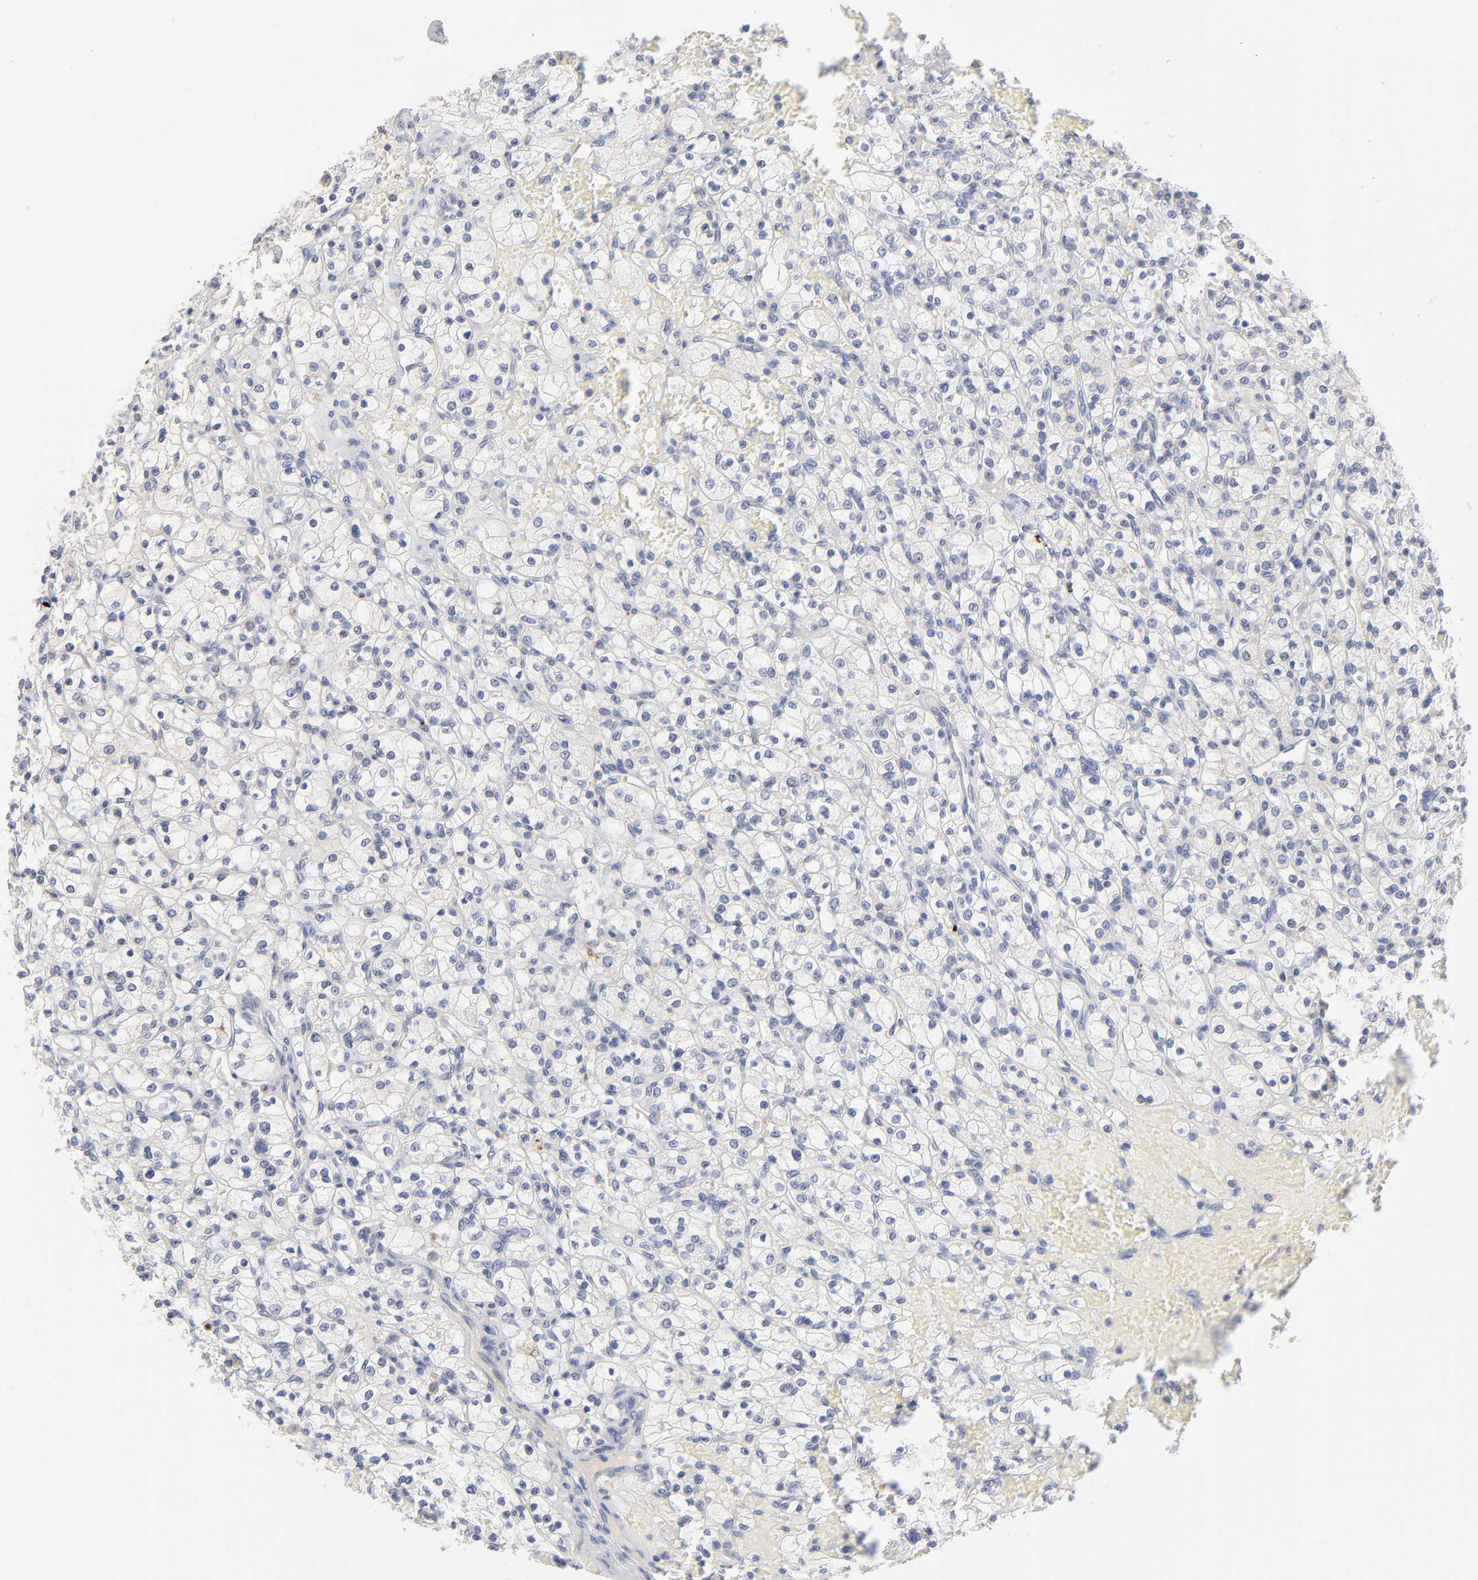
{"staining": {"intensity": "negative", "quantity": "none", "location": "none"}, "tissue": "renal cancer", "cell_type": "Tumor cells", "image_type": "cancer", "snomed": [{"axis": "morphology", "description": "Adenocarcinoma, NOS"}, {"axis": "topography", "description": "Kidney"}], "caption": "This is a photomicrograph of immunohistochemistry (IHC) staining of renal adenocarcinoma, which shows no expression in tumor cells.", "gene": "F12", "patient": {"sex": "female", "age": 83}}